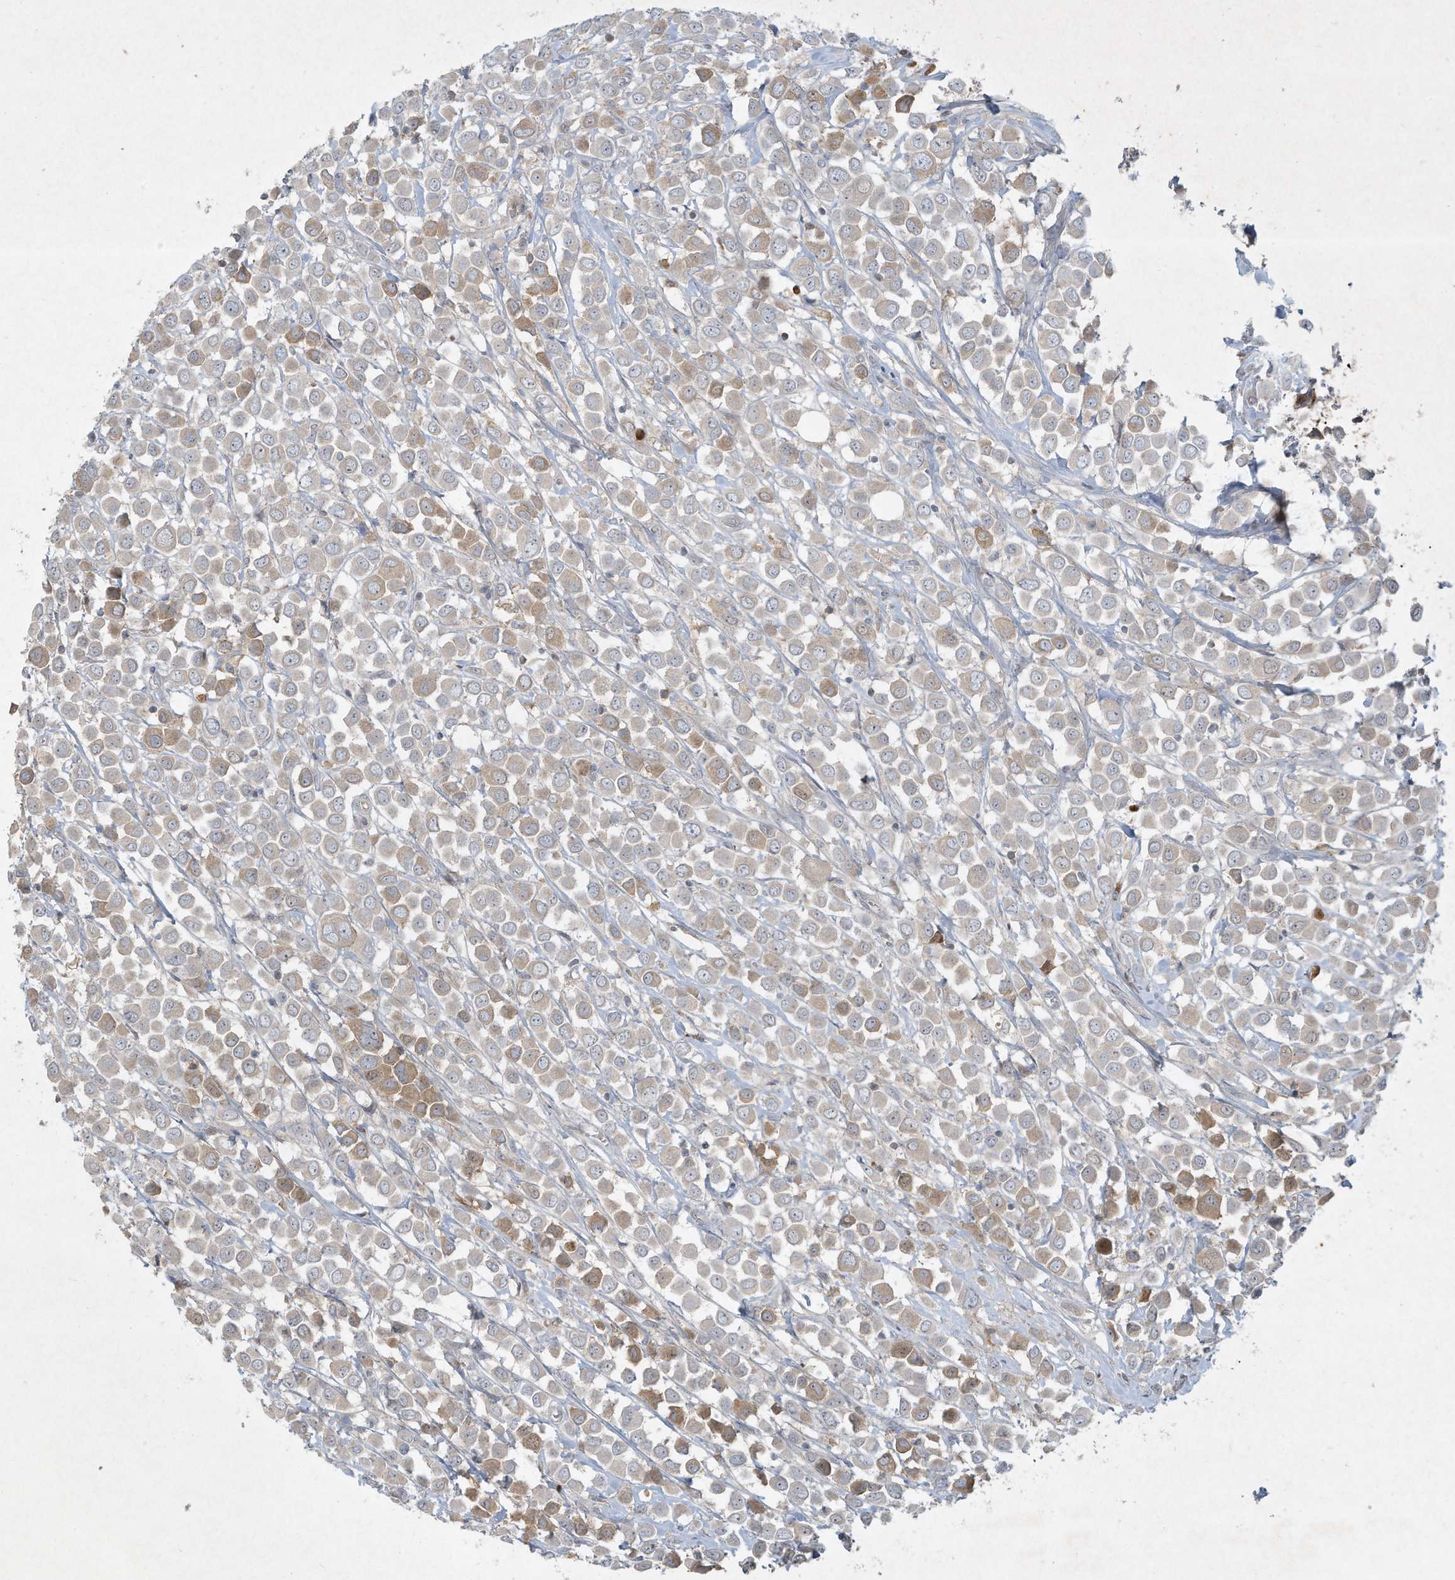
{"staining": {"intensity": "moderate", "quantity": "25%-75%", "location": "cytoplasmic/membranous"}, "tissue": "breast cancer", "cell_type": "Tumor cells", "image_type": "cancer", "snomed": [{"axis": "morphology", "description": "Duct carcinoma"}, {"axis": "topography", "description": "Breast"}], "caption": "The immunohistochemical stain labels moderate cytoplasmic/membranous expression in tumor cells of breast cancer tissue.", "gene": "FETUB", "patient": {"sex": "female", "age": 61}}